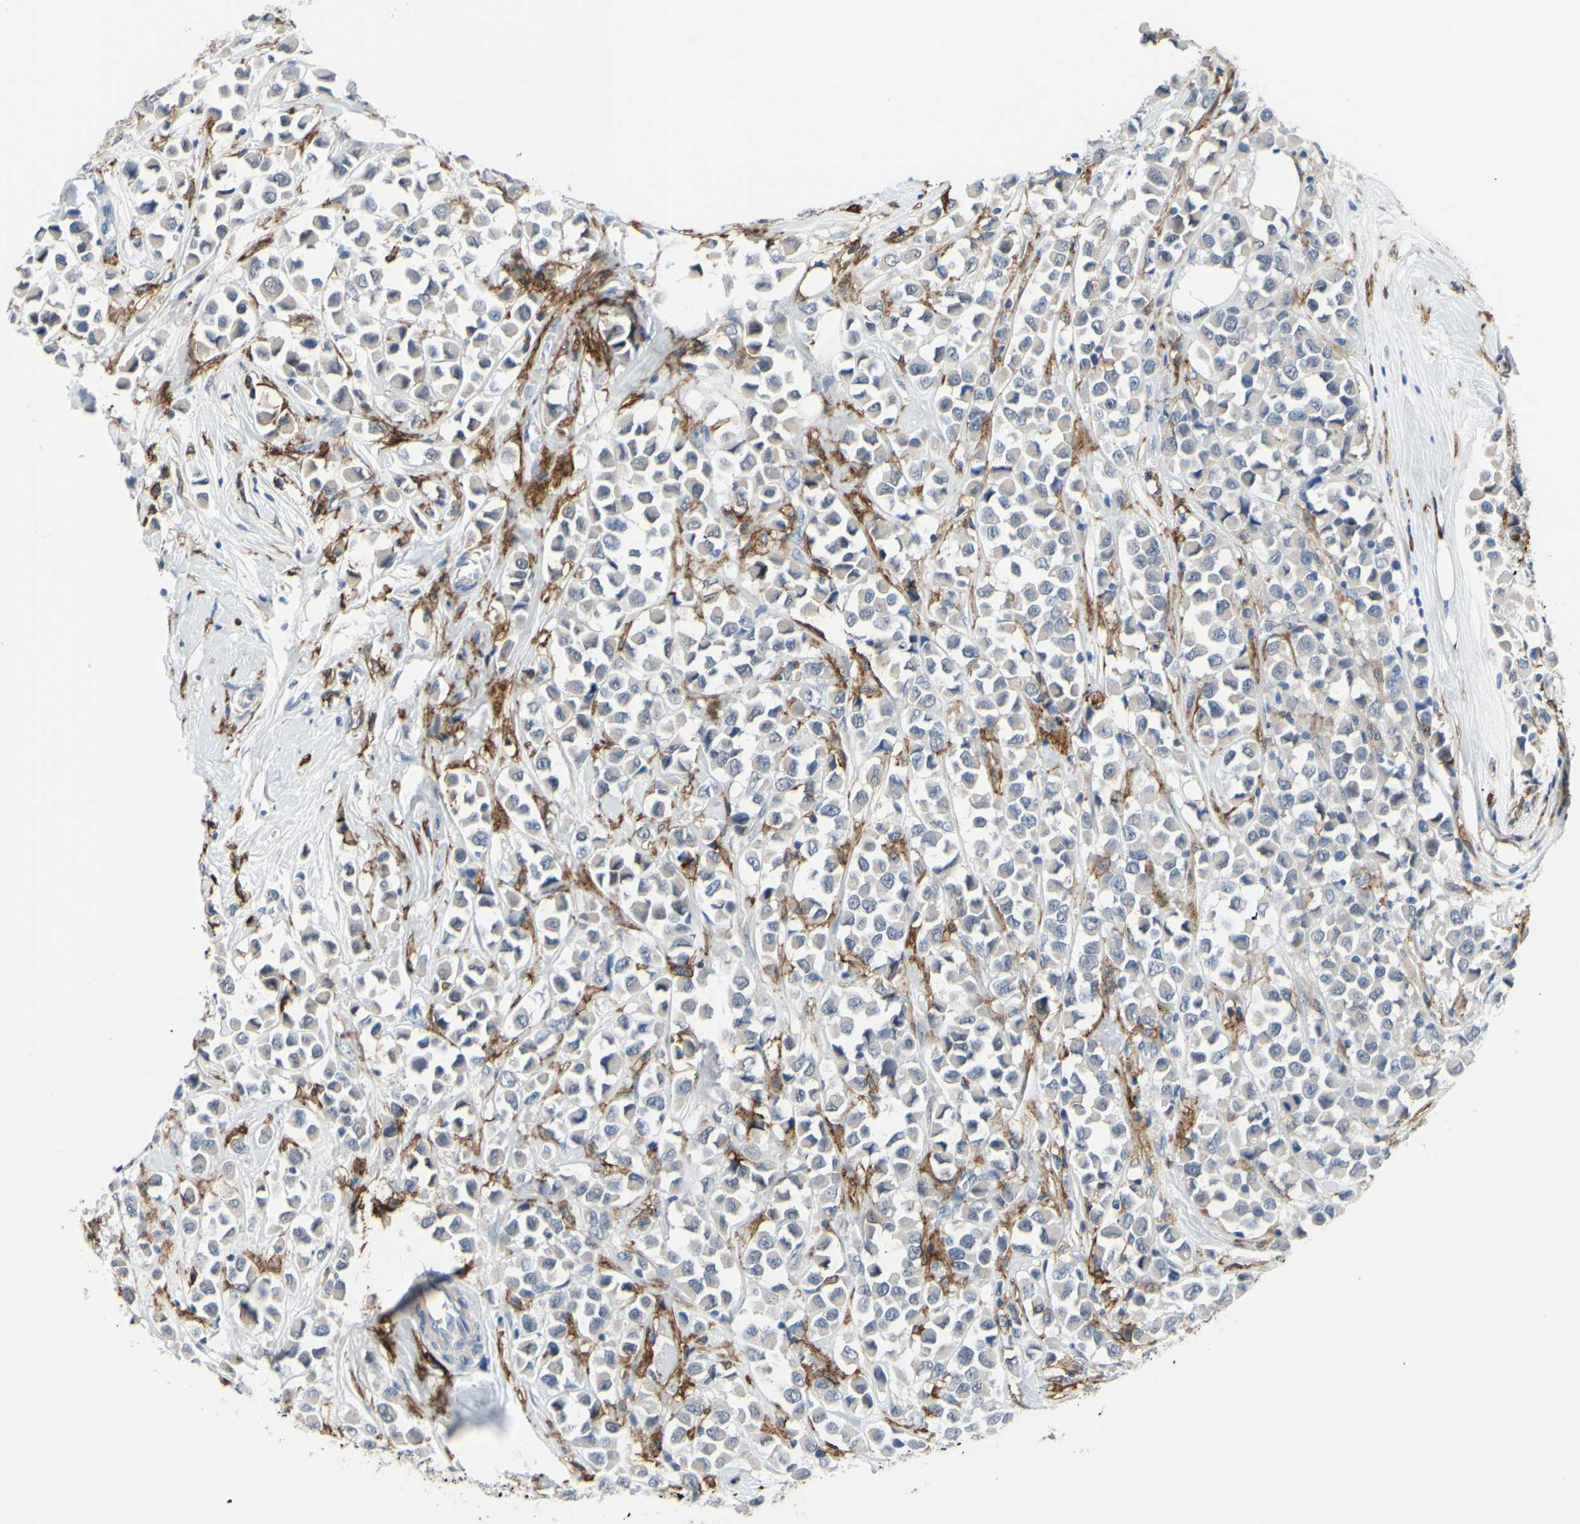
{"staining": {"intensity": "negative", "quantity": "none", "location": "none"}, "tissue": "breast cancer", "cell_type": "Tumor cells", "image_type": "cancer", "snomed": [{"axis": "morphology", "description": "Duct carcinoma"}, {"axis": "topography", "description": "Breast"}], "caption": "Invasive ductal carcinoma (breast) was stained to show a protein in brown. There is no significant staining in tumor cells.", "gene": "FCGR2A", "patient": {"sex": "female", "age": 61}}